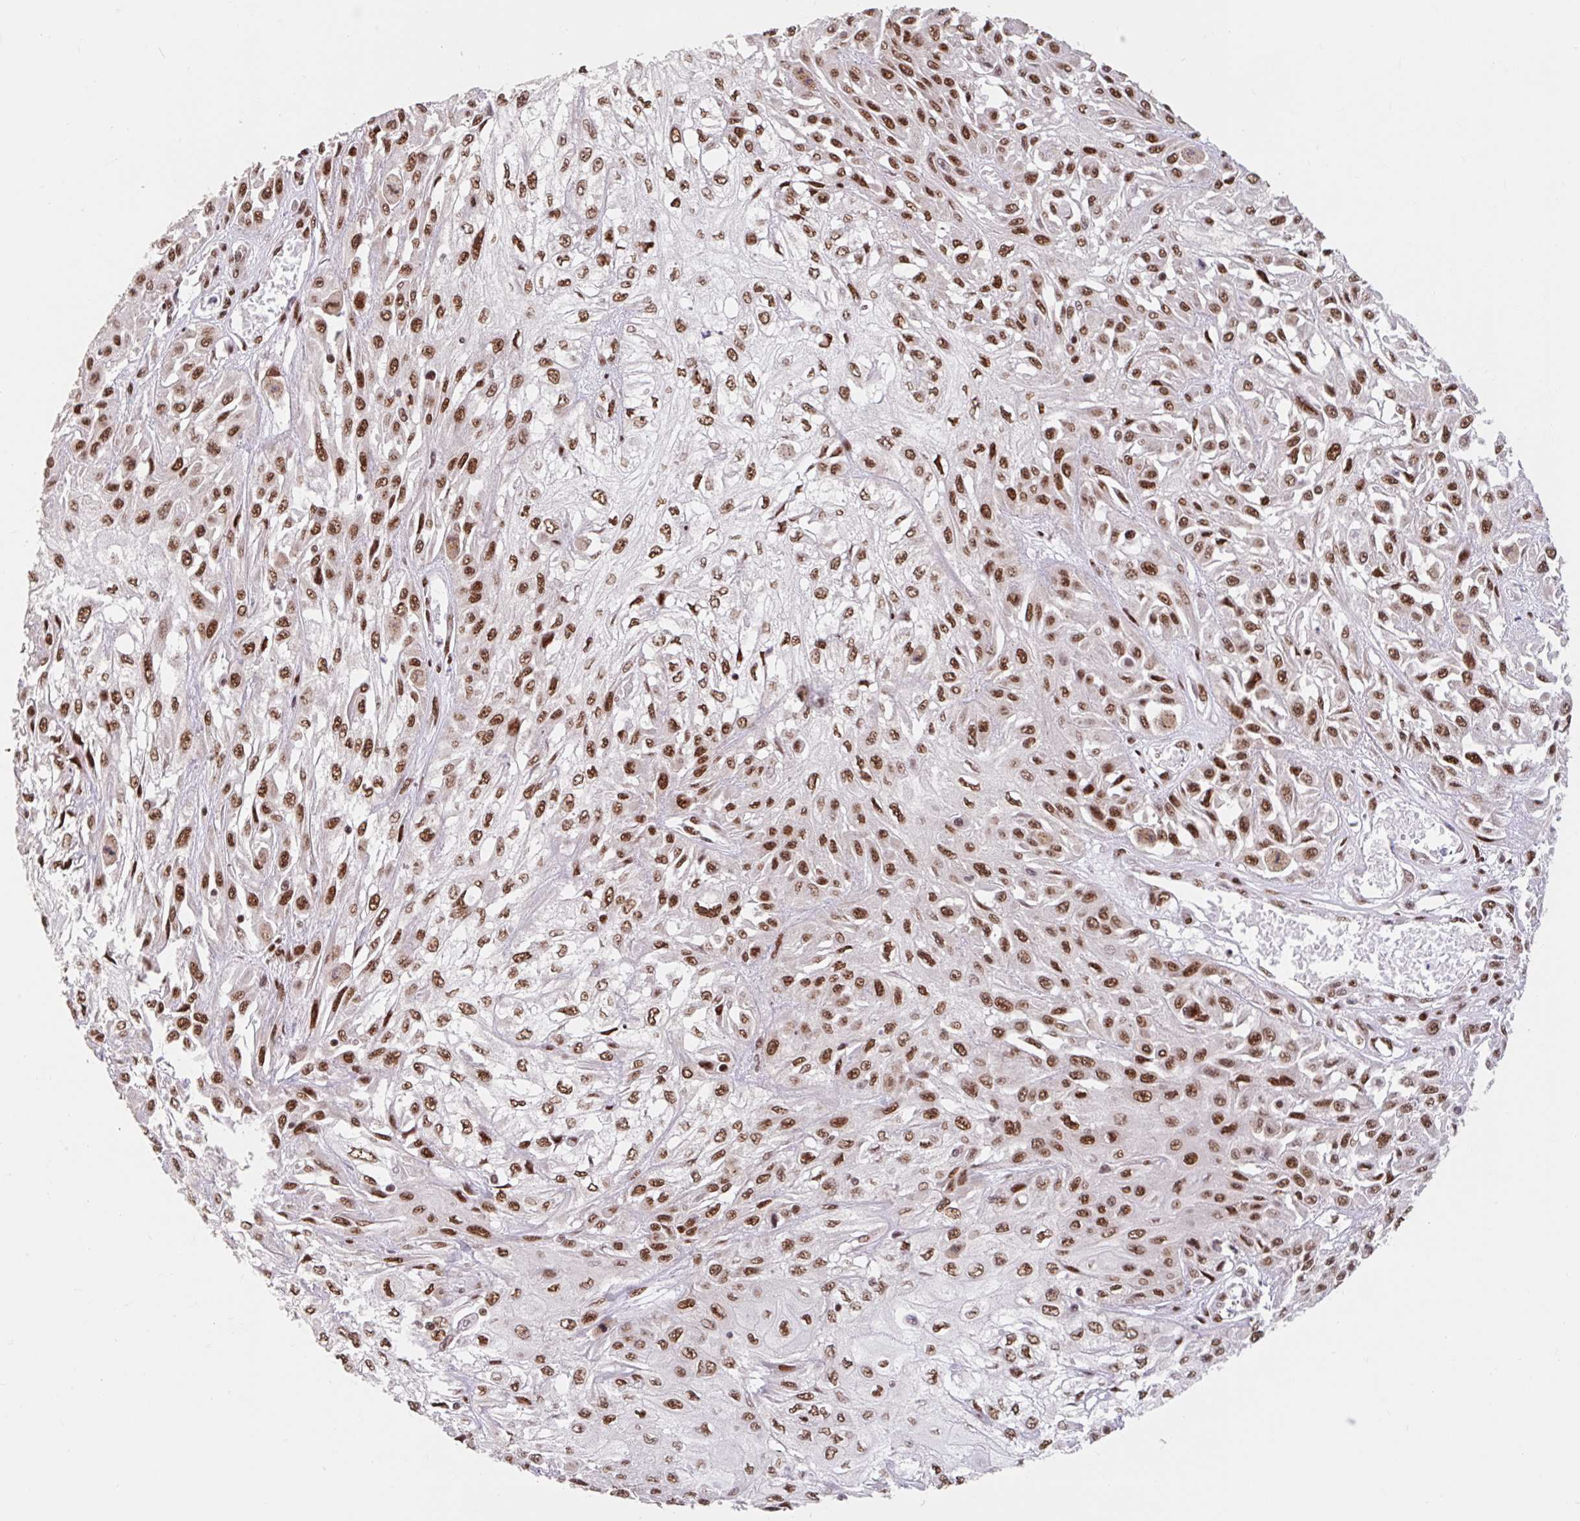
{"staining": {"intensity": "strong", "quantity": ">75%", "location": "nuclear"}, "tissue": "skin cancer", "cell_type": "Tumor cells", "image_type": "cancer", "snomed": [{"axis": "morphology", "description": "Squamous cell carcinoma, NOS"}, {"axis": "morphology", "description": "Squamous cell carcinoma, metastatic, NOS"}, {"axis": "topography", "description": "Skin"}, {"axis": "topography", "description": "Lymph node"}], "caption": "A brown stain highlights strong nuclear staining of a protein in skin cancer (squamous cell carcinoma) tumor cells.", "gene": "SRSF10", "patient": {"sex": "male", "age": 75}}